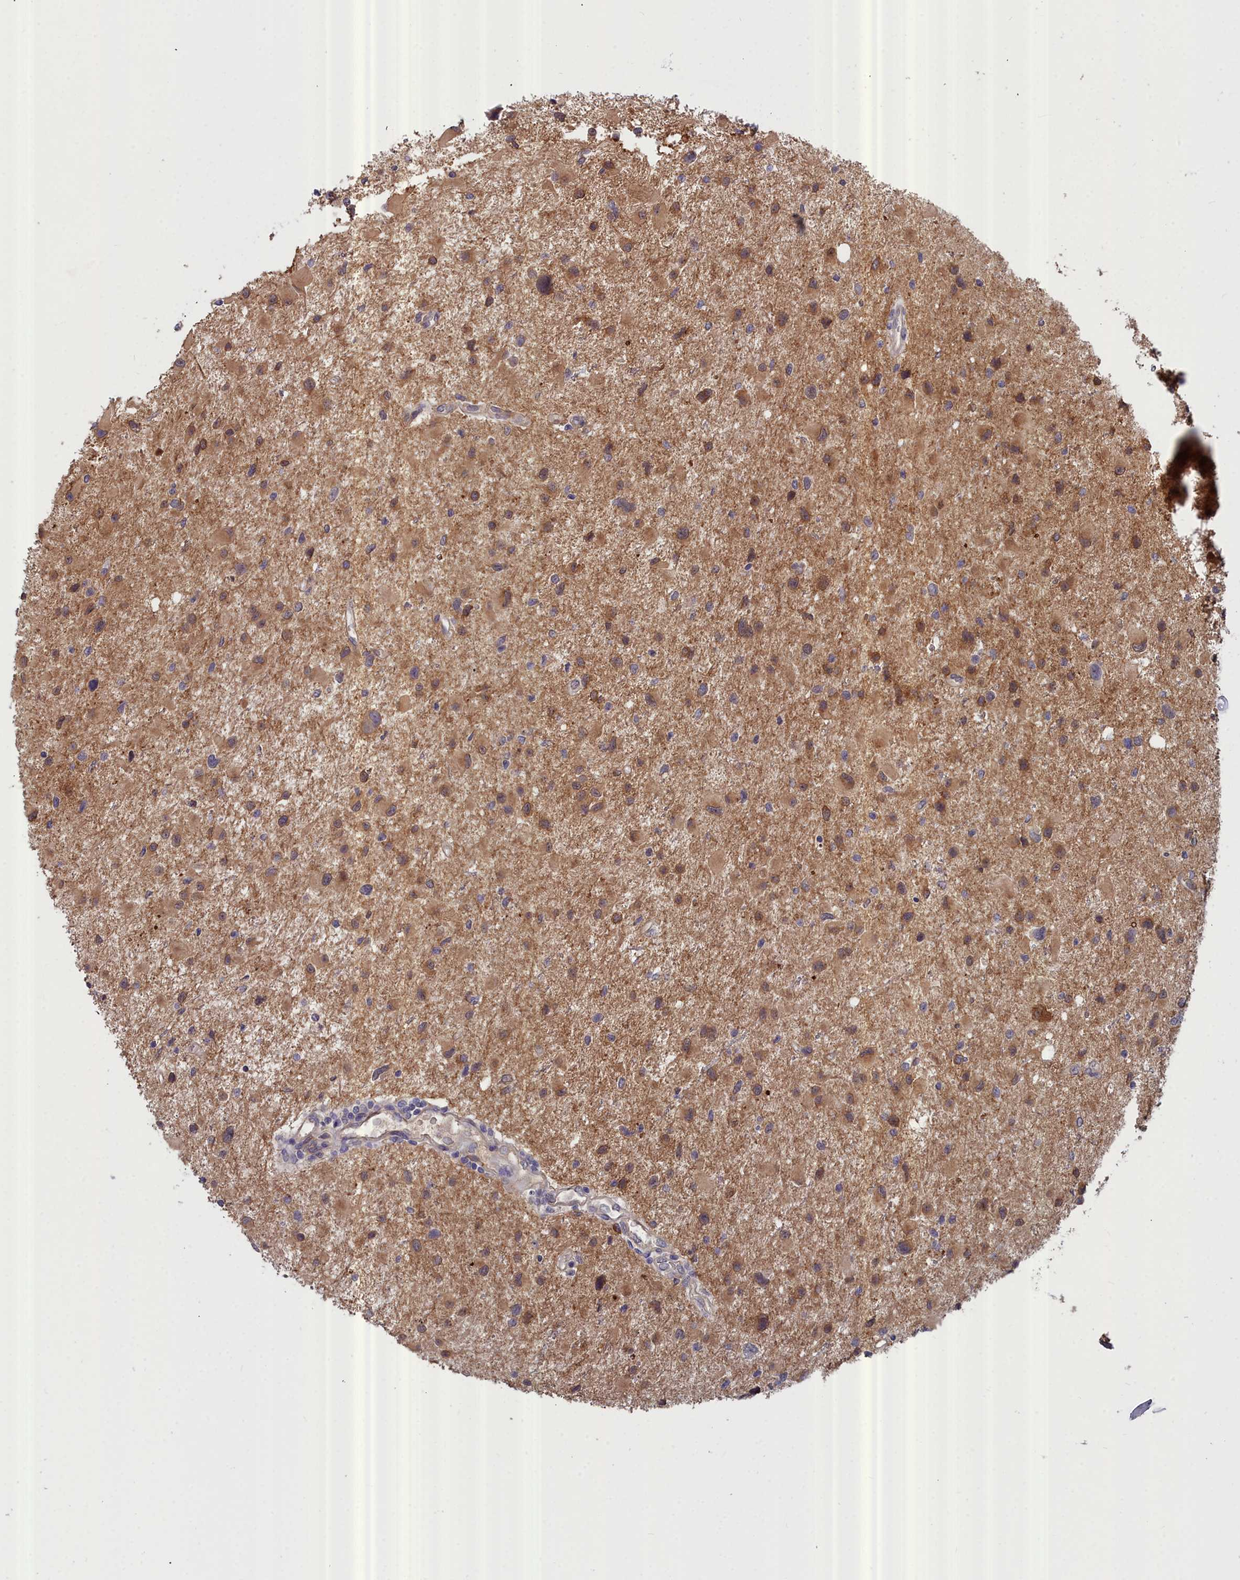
{"staining": {"intensity": "weak", "quantity": "25%-75%", "location": "cytoplasmic/membranous"}, "tissue": "glioma", "cell_type": "Tumor cells", "image_type": "cancer", "snomed": [{"axis": "morphology", "description": "Glioma, malignant, Low grade"}, {"axis": "topography", "description": "Brain"}], "caption": "Brown immunohistochemical staining in human malignant low-grade glioma displays weak cytoplasmic/membranous positivity in approximately 25%-75% of tumor cells. (brown staining indicates protein expression, while blue staining denotes nuclei).", "gene": "RDX", "patient": {"sex": "female", "age": 32}}